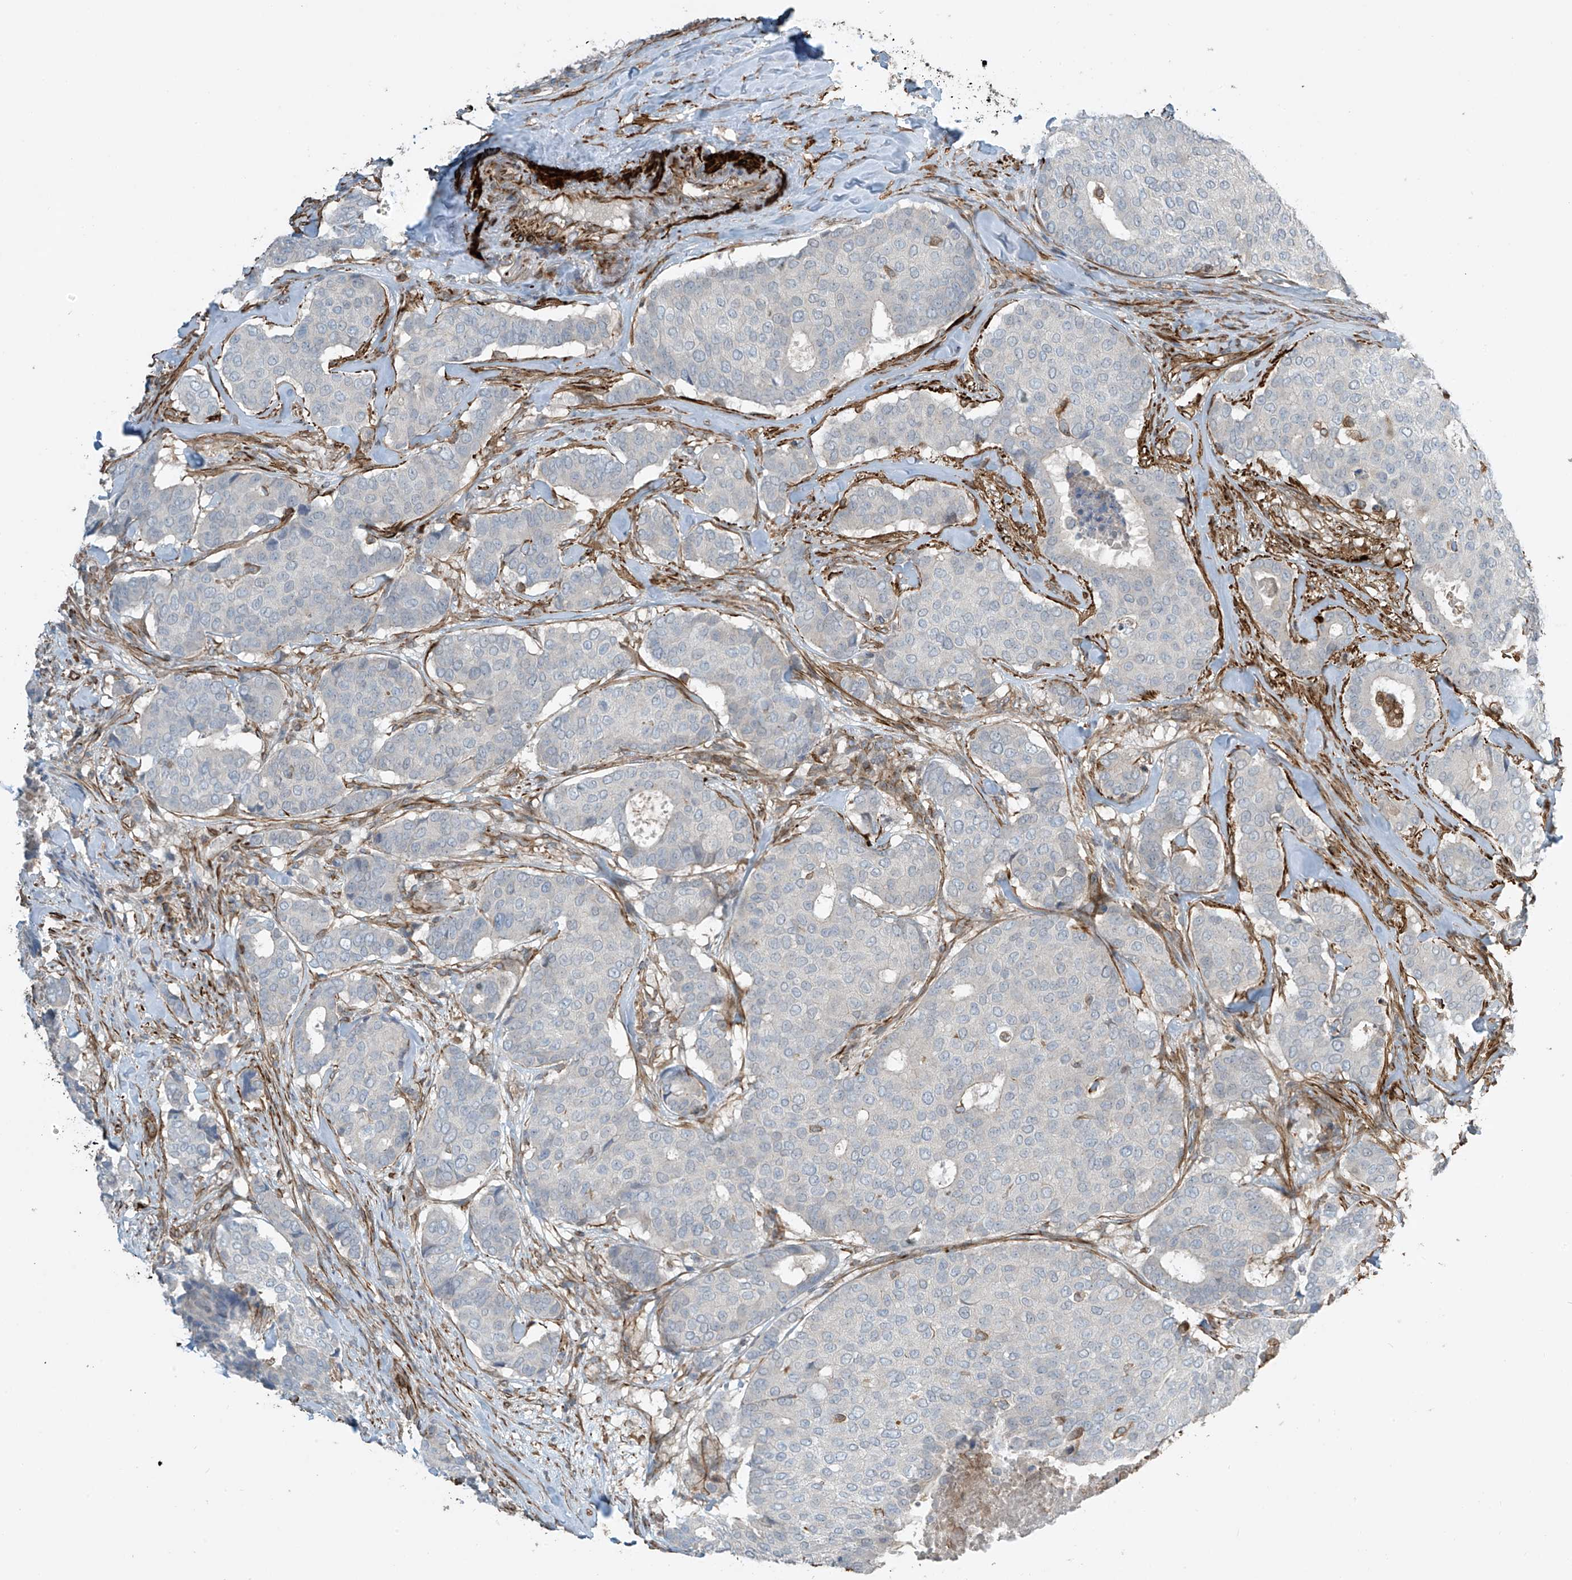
{"staining": {"intensity": "negative", "quantity": "none", "location": "none"}, "tissue": "breast cancer", "cell_type": "Tumor cells", "image_type": "cancer", "snomed": [{"axis": "morphology", "description": "Duct carcinoma"}, {"axis": "topography", "description": "Breast"}], "caption": "Immunohistochemical staining of human breast cancer (intraductal carcinoma) demonstrates no significant staining in tumor cells. The staining is performed using DAB brown chromogen with nuclei counter-stained in using hematoxylin.", "gene": "SH3BGRL3", "patient": {"sex": "female", "age": 75}}